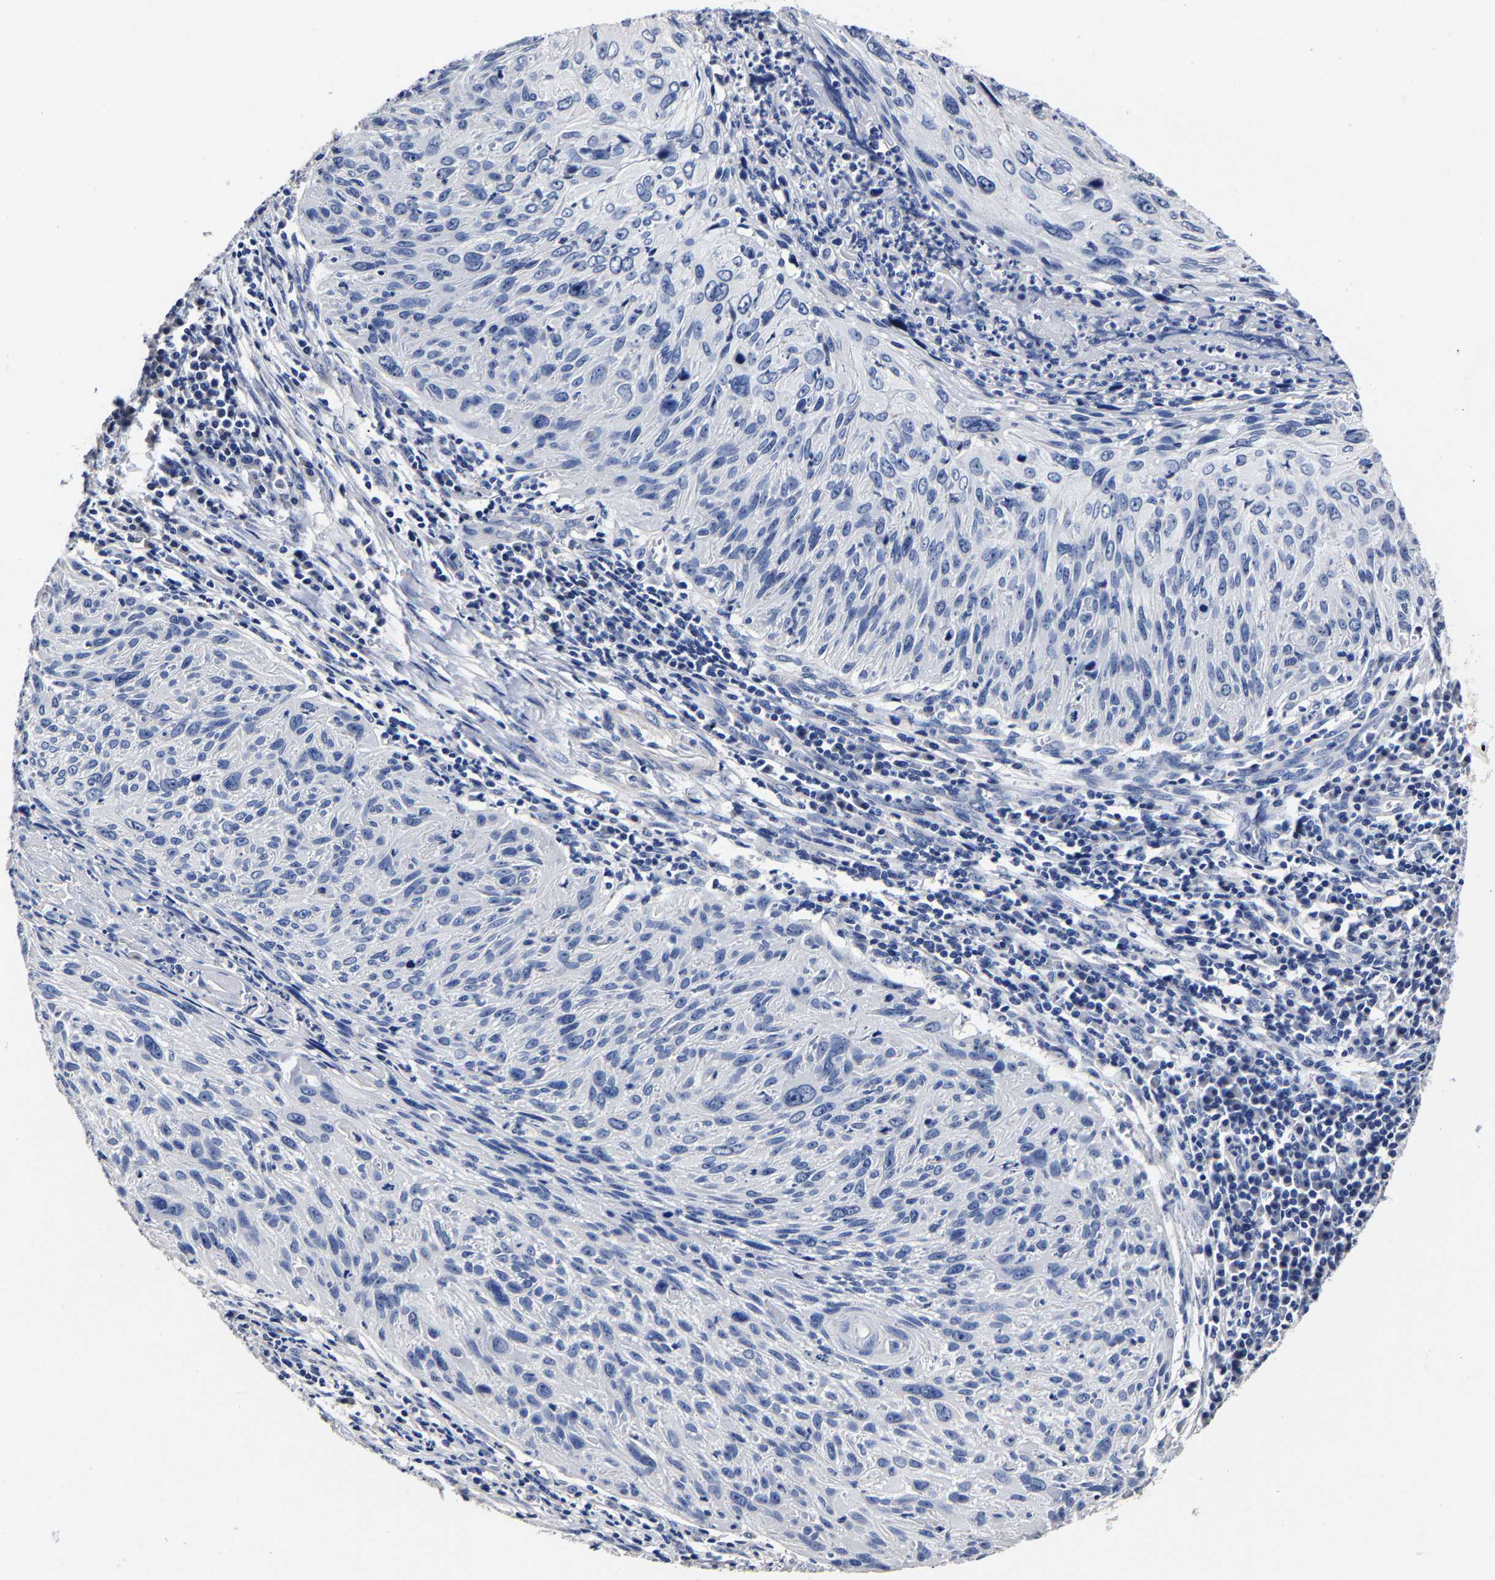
{"staining": {"intensity": "negative", "quantity": "none", "location": "none"}, "tissue": "cervical cancer", "cell_type": "Tumor cells", "image_type": "cancer", "snomed": [{"axis": "morphology", "description": "Squamous cell carcinoma, NOS"}, {"axis": "topography", "description": "Cervix"}], "caption": "This is an IHC histopathology image of cervical cancer. There is no expression in tumor cells.", "gene": "AKAP4", "patient": {"sex": "female", "age": 51}}